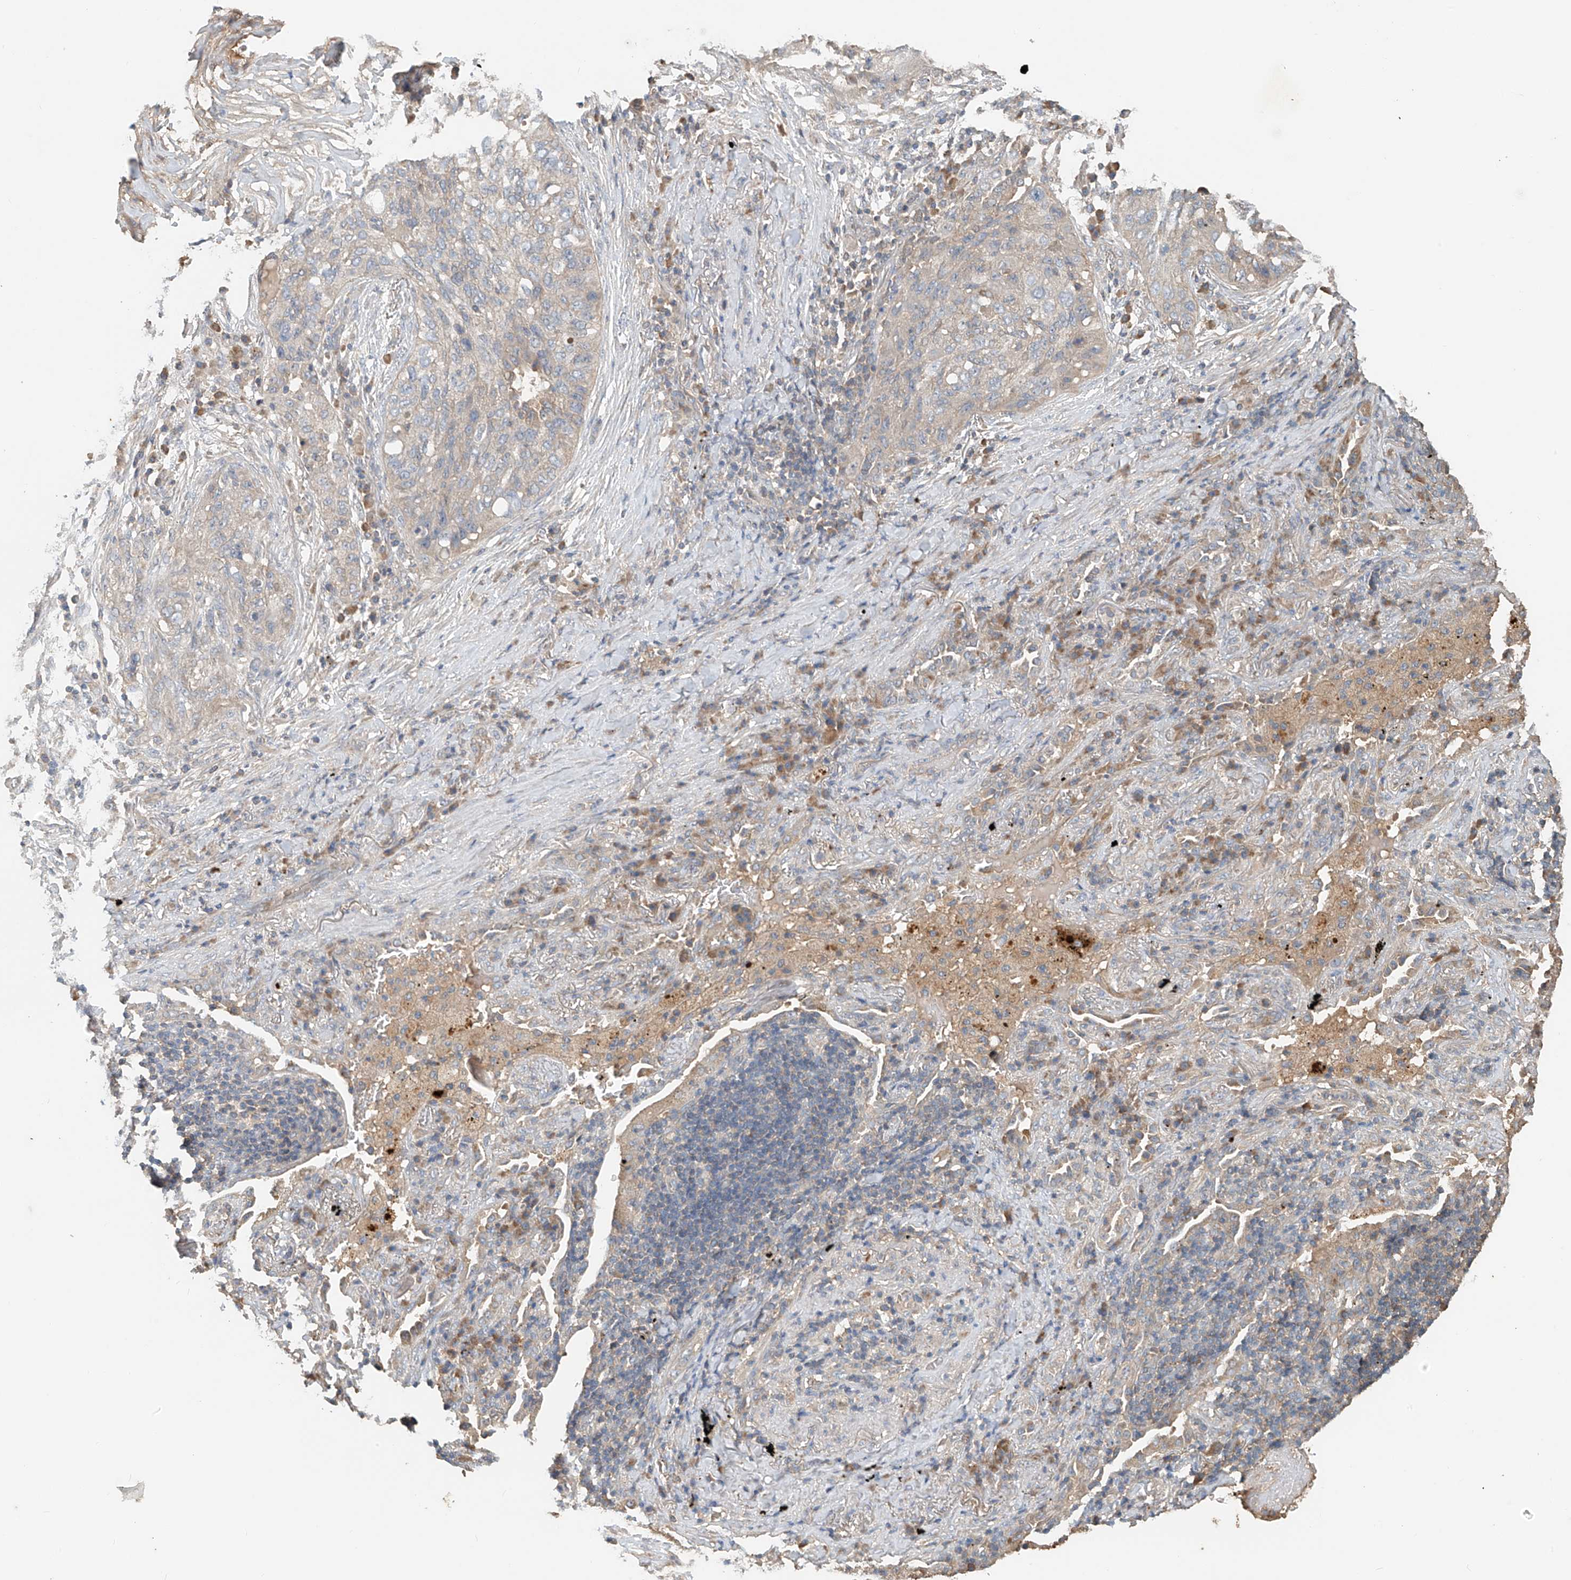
{"staining": {"intensity": "negative", "quantity": "none", "location": "none"}, "tissue": "lung cancer", "cell_type": "Tumor cells", "image_type": "cancer", "snomed": [{"axis": "morphology", "description": "Squamous cell carcinoma, NOS"}, {"axis": "topography", "description": "Lung"}], "caption": "The immunohistochemistry histopathology image has no significant expression in tumor cells of lung cancer tissue.", "gene": "GNB1L", "patient": {"sex": "female", "age": 63}}